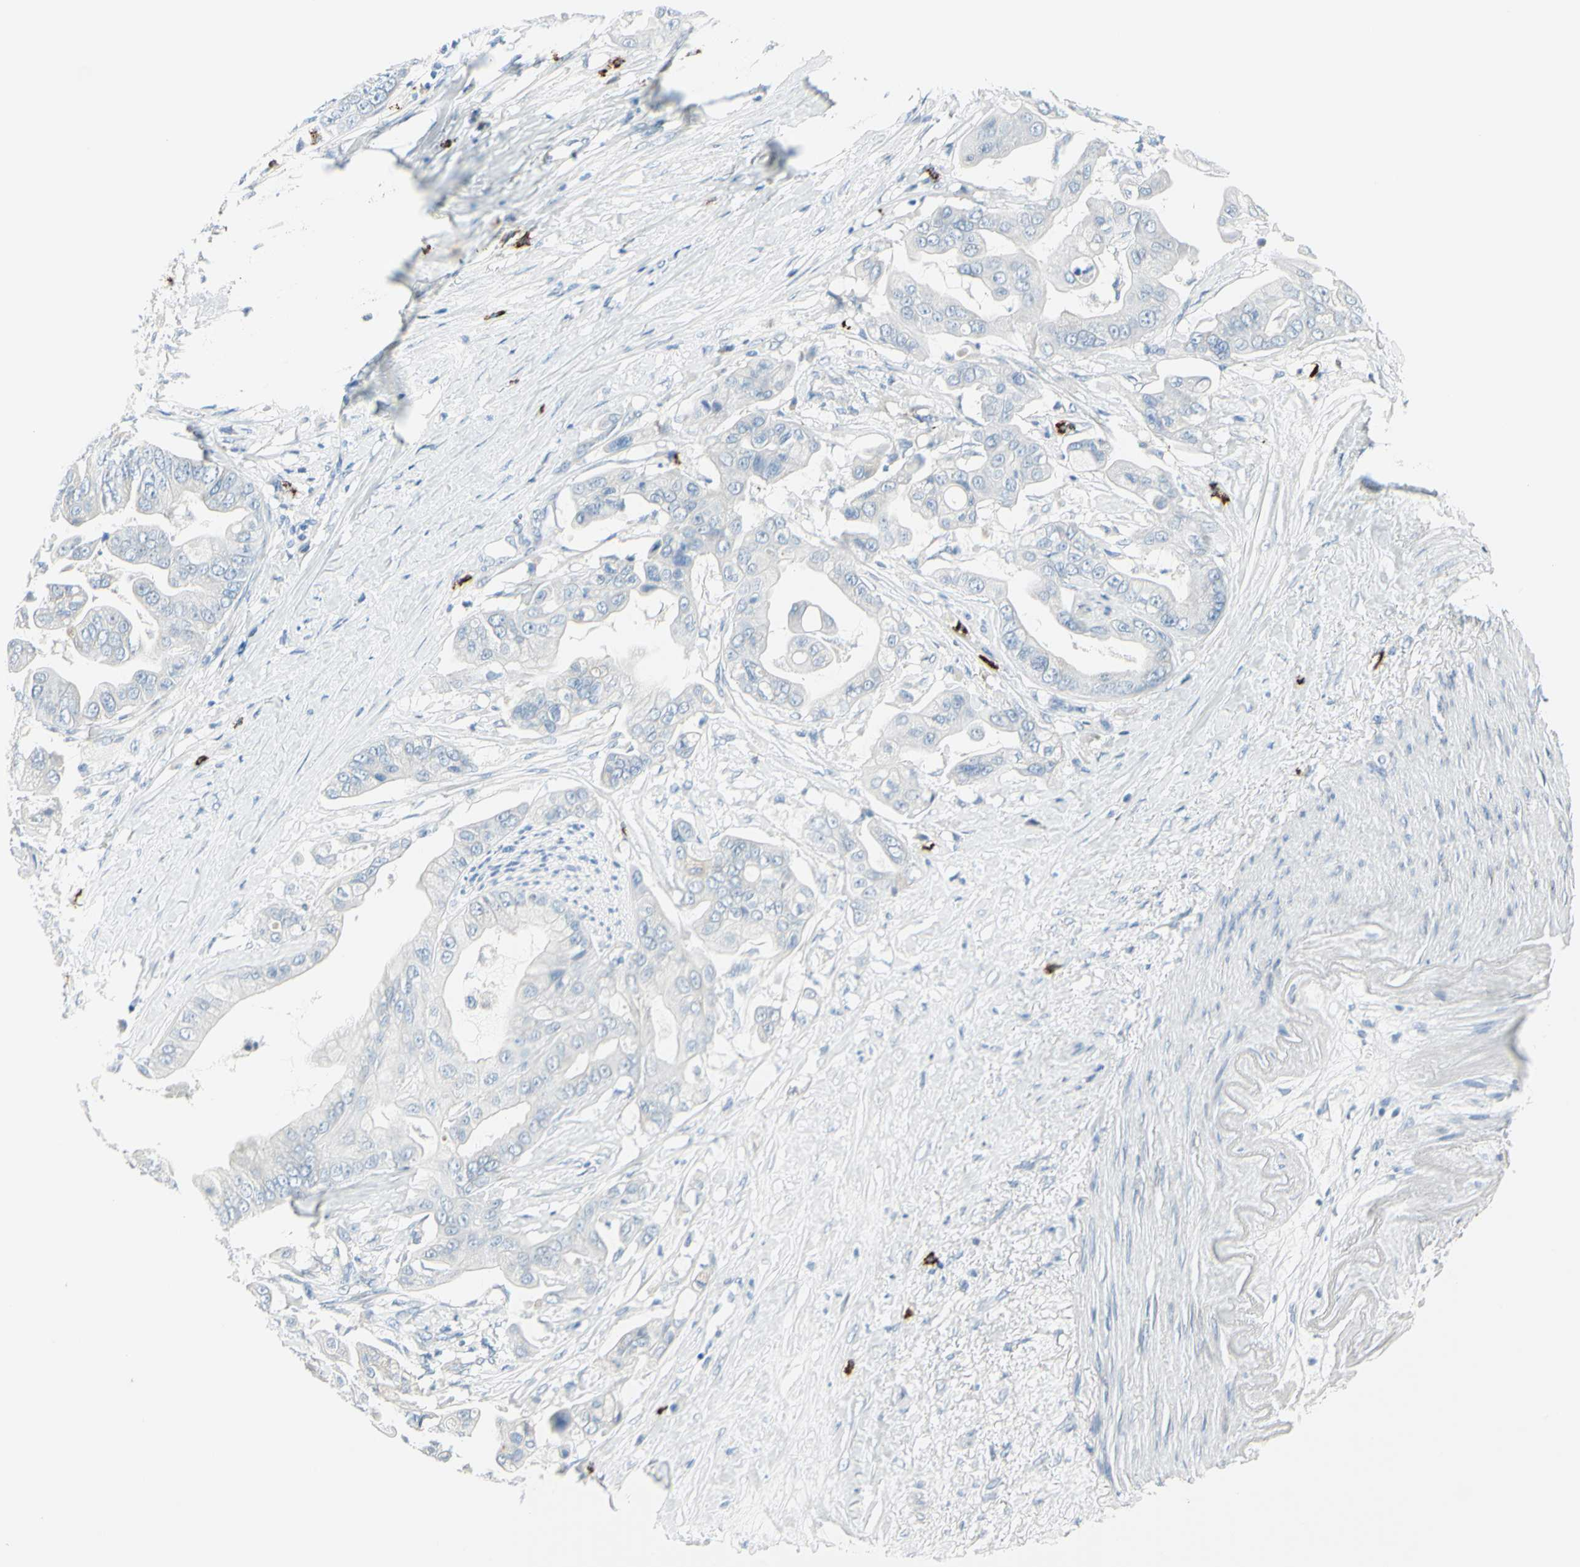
{"staining": {"intensity": "negative", "quantity": "none", "location": "none"}, "tissue": "pancreatic cancer", "cell_type": "Tumor cells", "image_type": "cancer", "snomed": [{"axis": "morphology", "description": "Adenocarcinoma, NOS"}, {"axis": "topography", "description": "Pancreas"}], "caption": "Immunohistochemical staining of pancreatic cancer (adenocarcinoma) demonstrates no significant positivity in tumor cells.", "gene": "DLG4", "patient": {"sex": "female", "age": 75}}